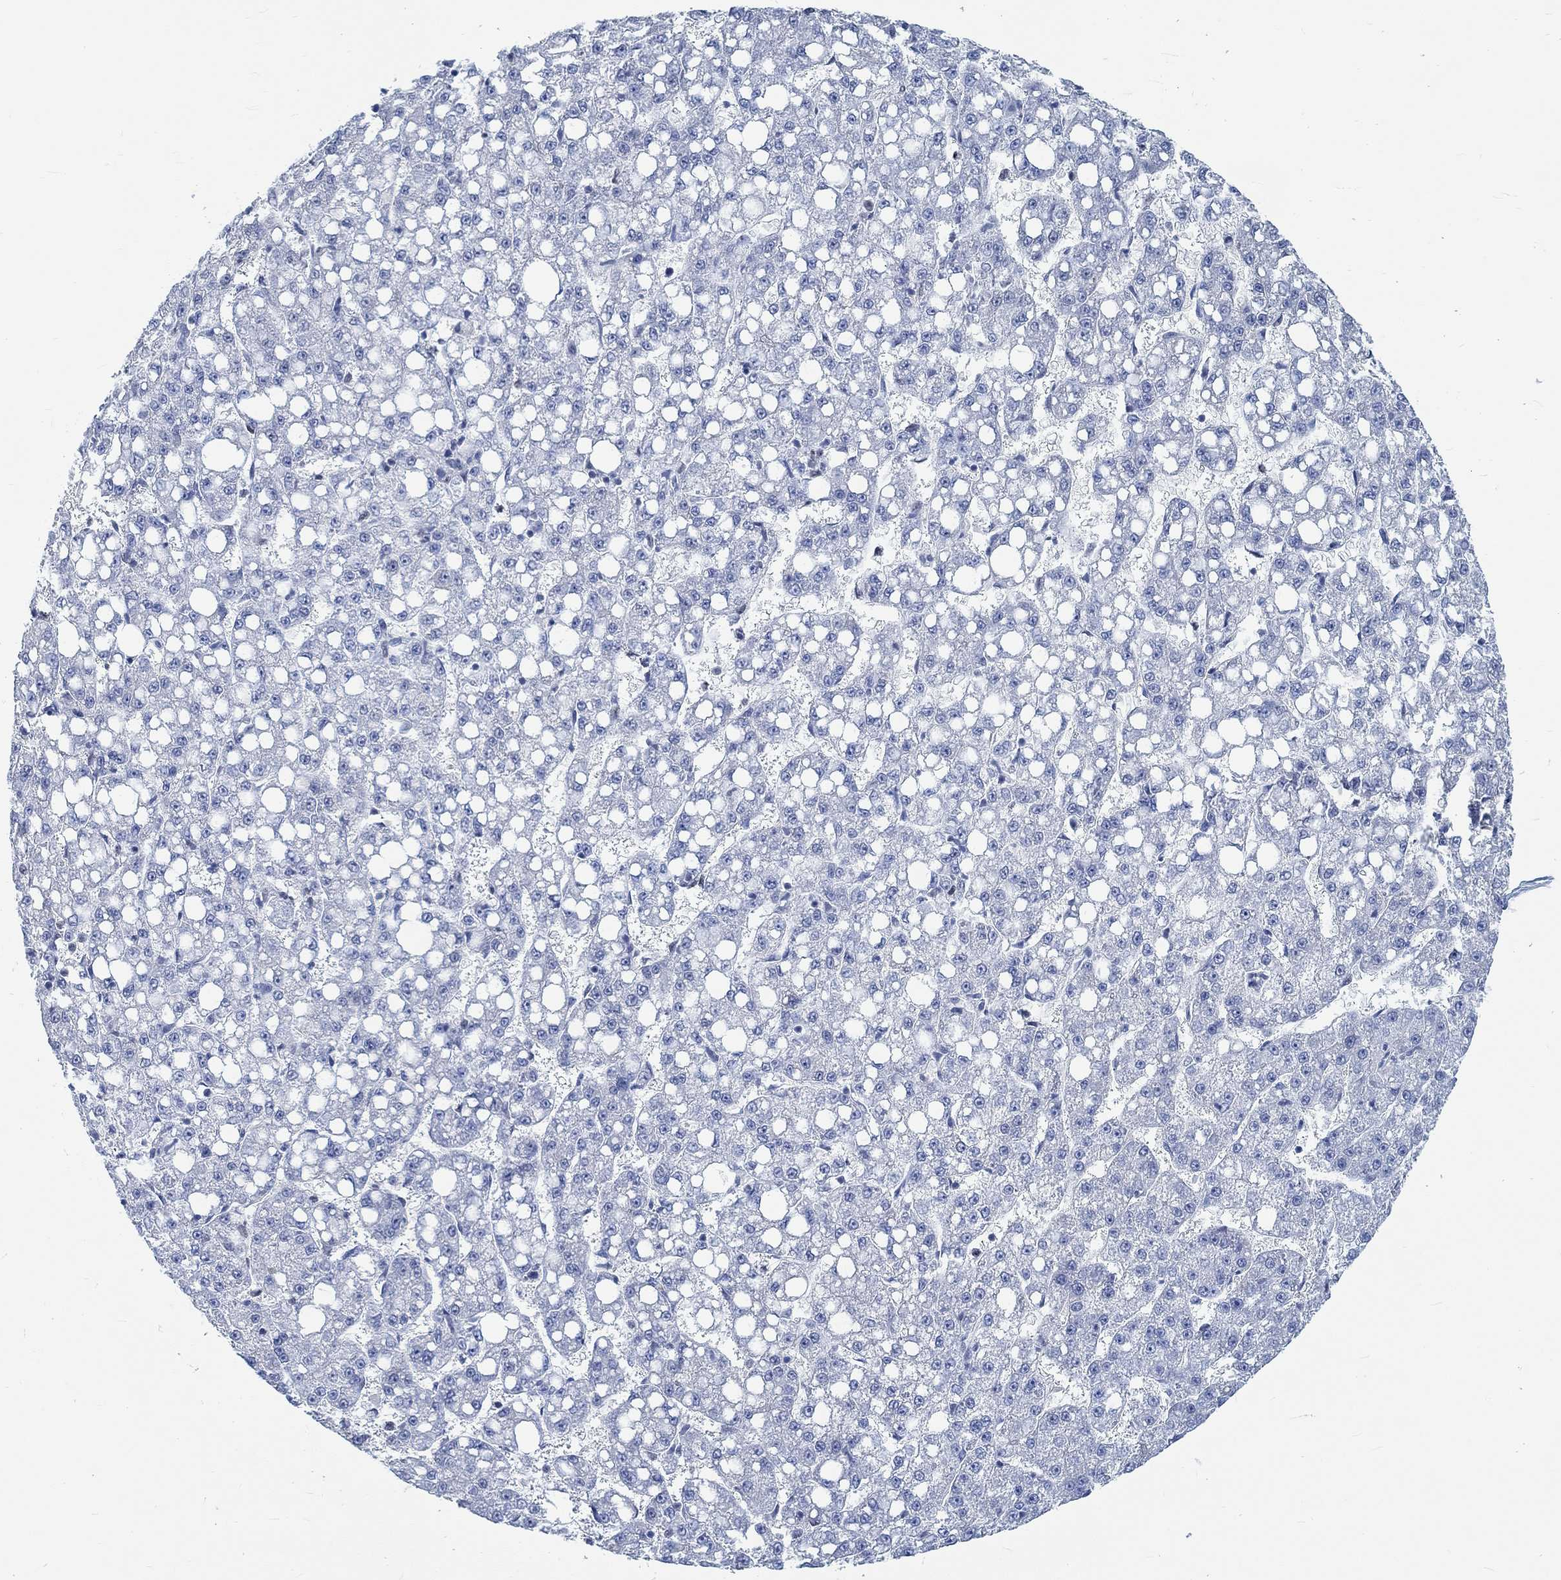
{"staining": {"intensity": "negative", "quantity": "none", "location": "none"}, "tissue": "liver cancer", "cell_type": "Tumor cells", "image_type": "cancer", "snomed": [{"axis": "morphology", "description": "Carcinoma, Hepatocellular, NOS"}, {"axis": "topography", "description": "Liver"}], "caption": "This histopathology image is of hepatocellular carcinoma (liver) stained with IHC to label a protein in brown with the nuclei are counter-stained blue. There is no expression in tumor cells.", "gene": "KCNH8", "patient": {"sex": "female", "age": 65}}